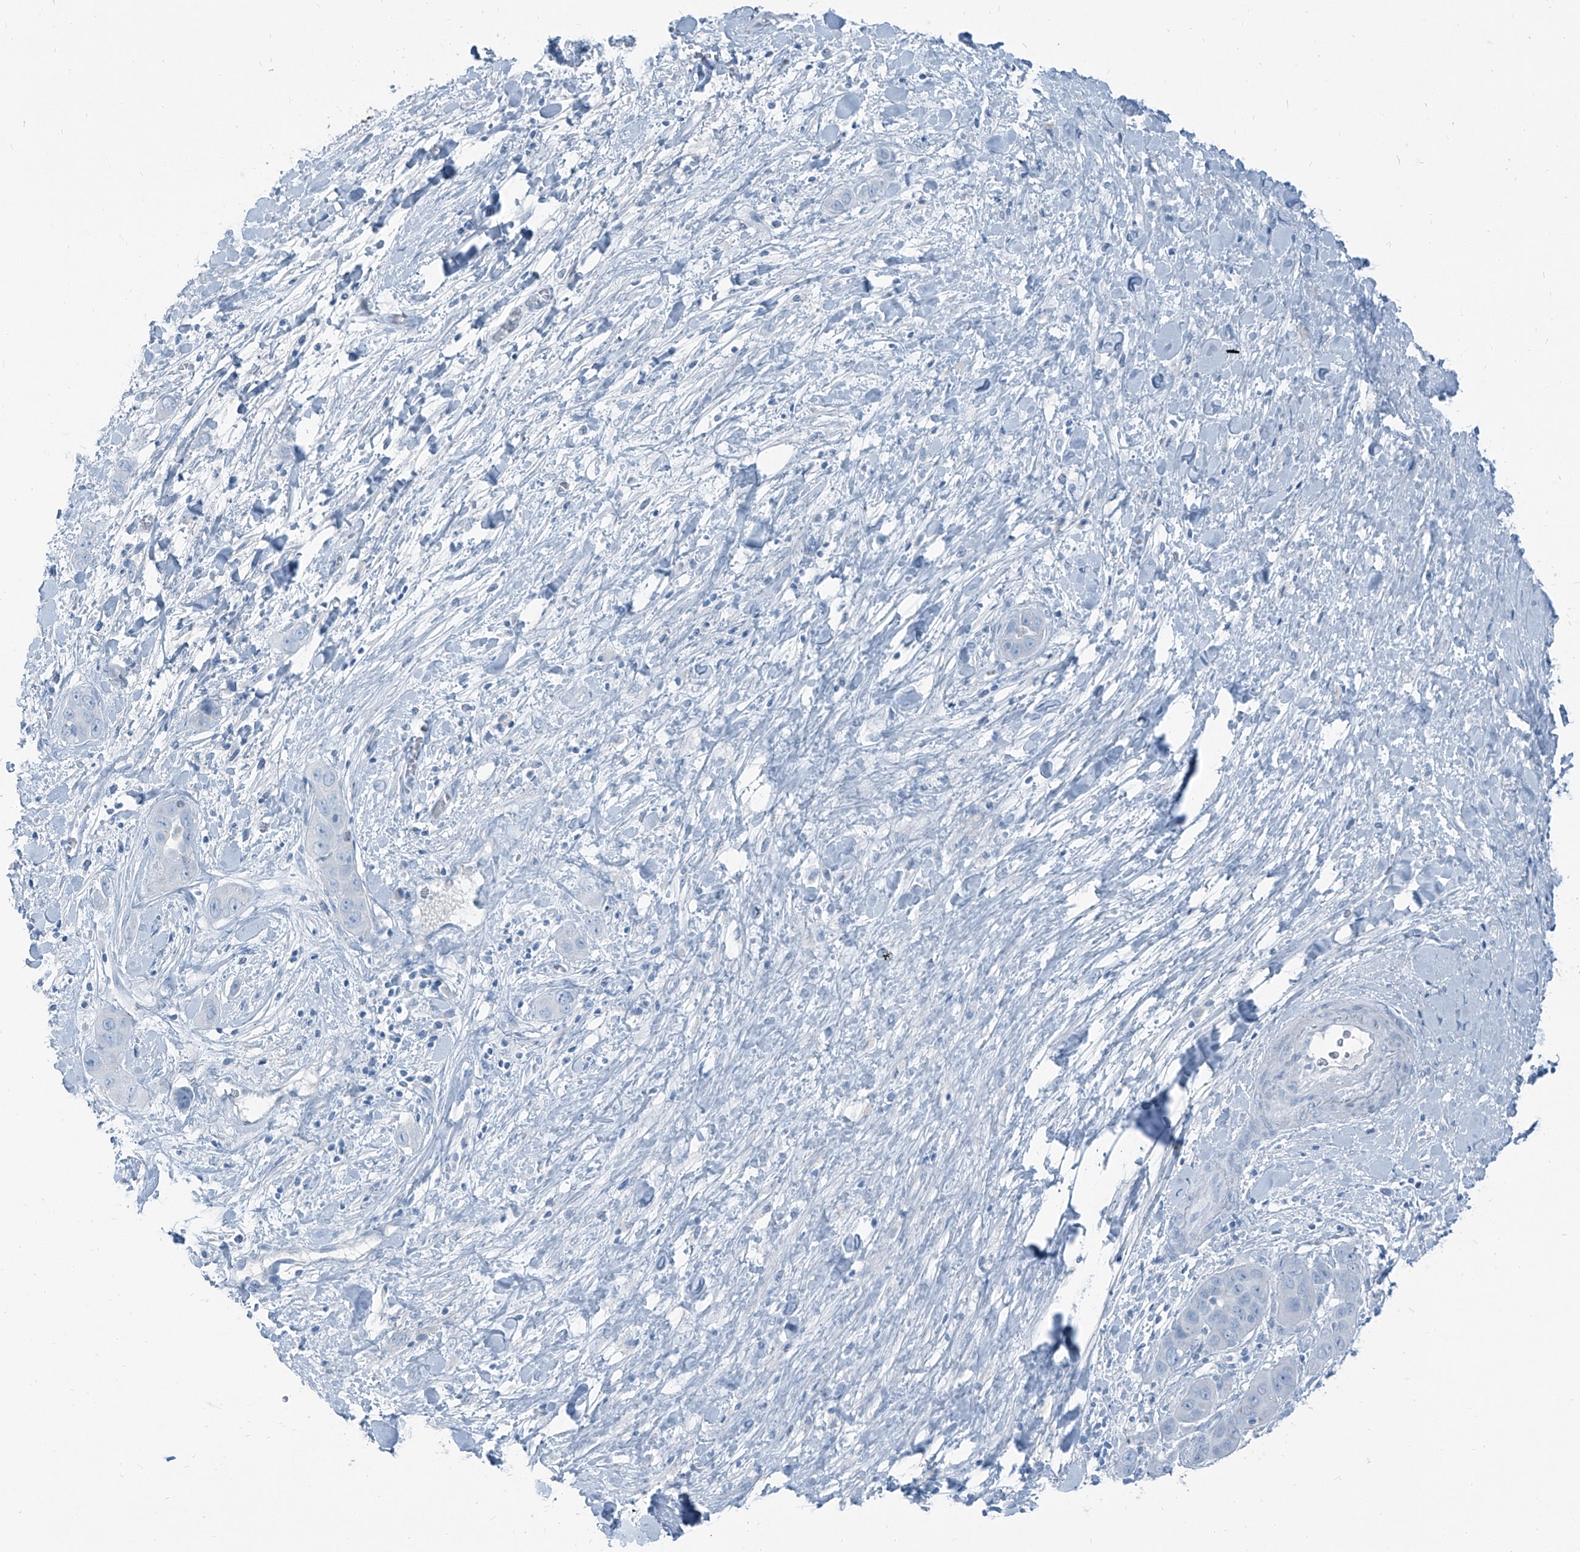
{"staining": {"intensity": "negative", "quantity": "none", "location": "none"}, "tissue": "liver cancer", "cell_type": "Tumor cells", "image_type": "cancer", "snomed": [{"axis": "morphology", "description": "Cholangiocarcinoma"}, {"axis": "topography", "description": "Liver"}], "caption": "Immunohistochemistry photomicrograph of liver cancer stained for a protein (brown), which shows no staining in tumor cells. The staining was performed using DAB (3,3'-diaminobenzidine) to visualize the protein expression in brown, while the nuclei were stained in blue with hematoxylin (Magnification: 20x).", "gene": "RGN", "patient": {"sex": "female", "age": 52}}